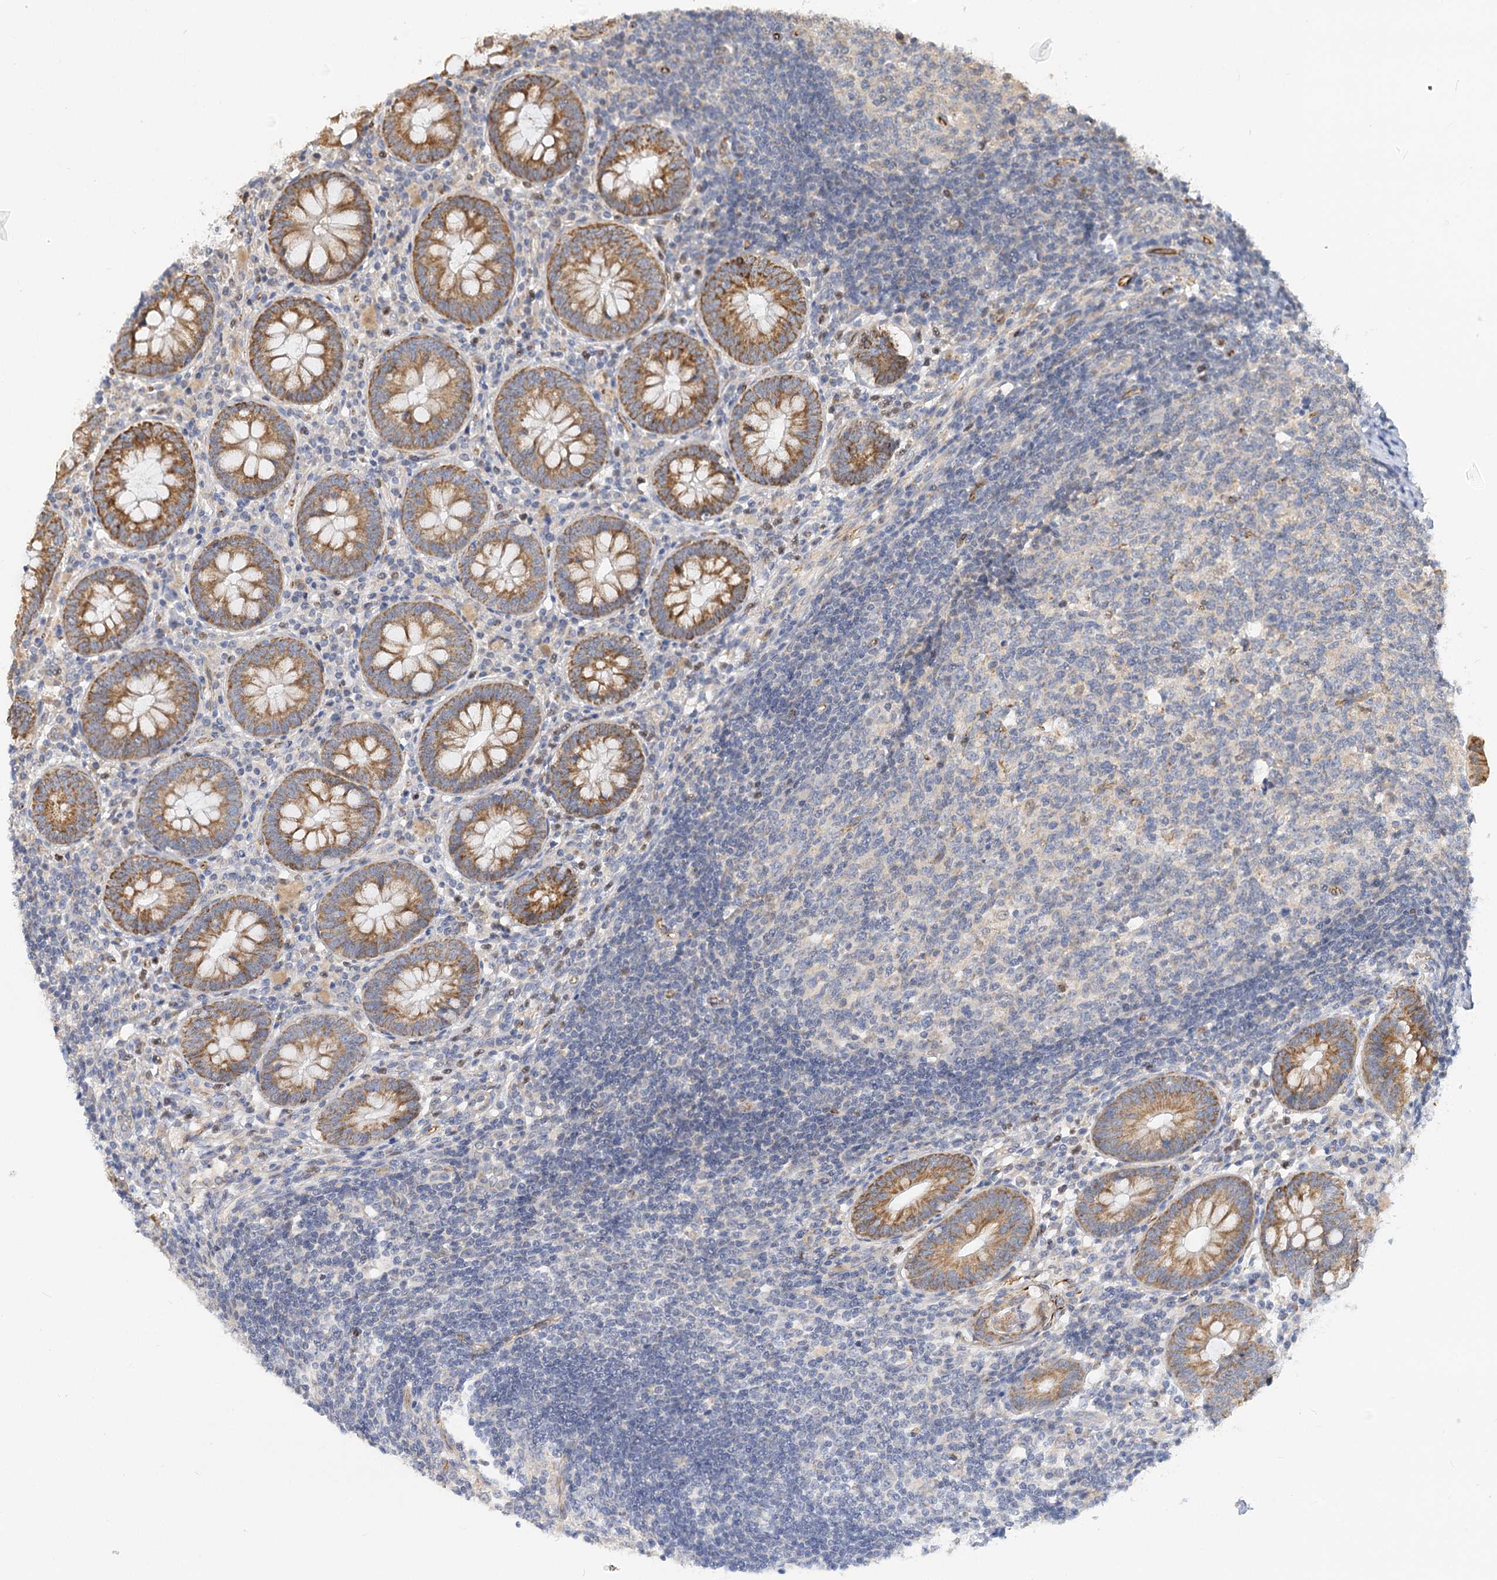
{"staining": {"intensity": "moderate", "quantity": ">75%", "location": "cytoplasmic/membranous"}, "tissue": "appendix", "cell_type": "Glandular cells", "image_type": "normal", "snomed": [{"axis": "morphology", "description": "Normal tissue, NOS"}, {"axis": "topography", "description": "Appendix"}], "caption": "High-magnification brightfield microscopy of benign appendix stained with DAB (brown) and counterstained with hematoxylin (blue). glandular cells exhibit moderate cytoplasmic/membranous staining is appreciated in approximately>75% of cells. The staining is performed using DAB brown chromogen to label protein expression. The nuclei are counter-stained blue using hematoxylin.", "gene": "NELL2", "patient": {"sex": "female", "age": 54}}